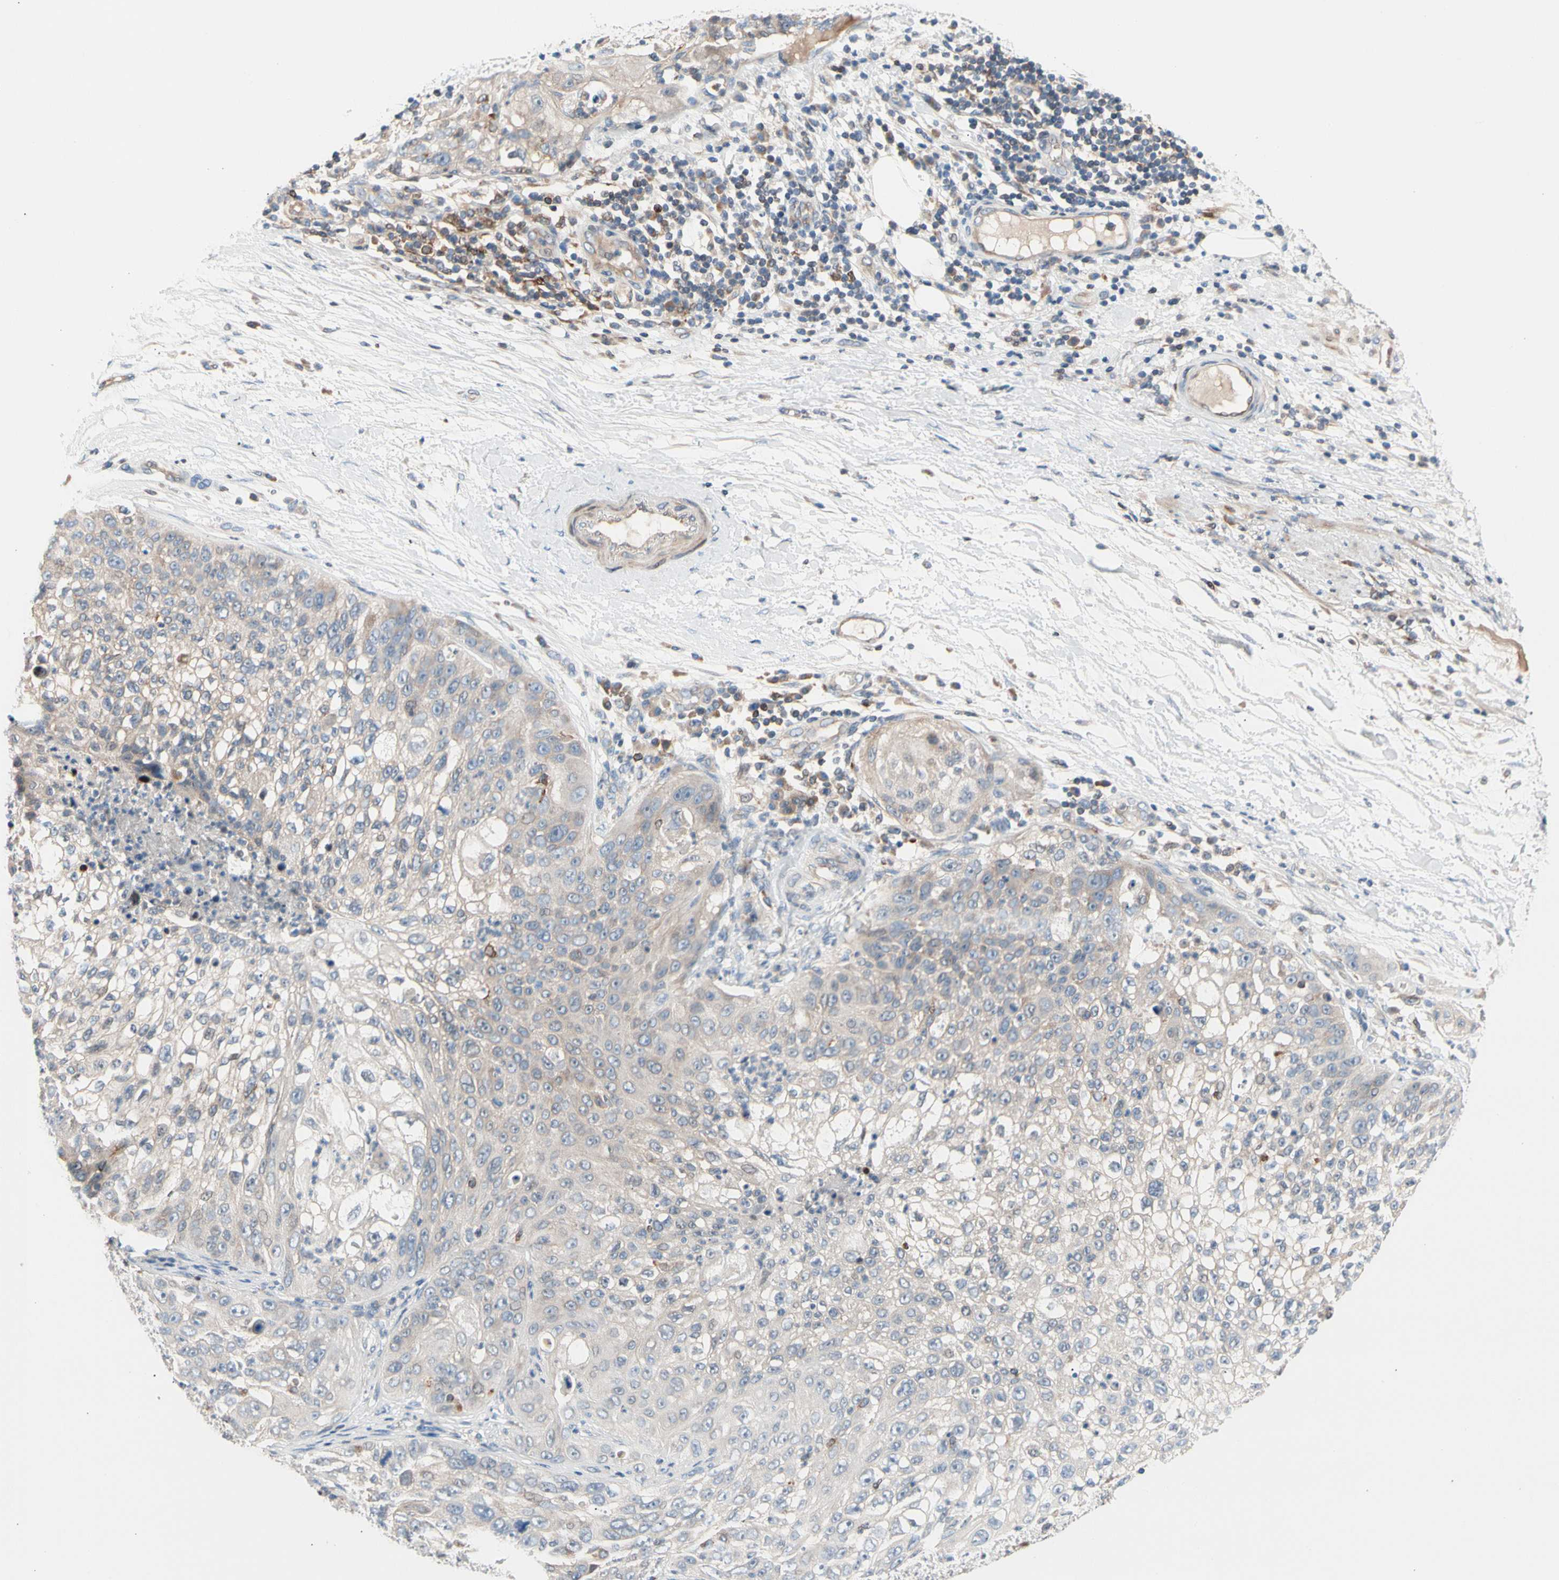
{"staining": {"intensity": "weak", "quantity": "25%-75%", "location": "cytoplasmic/membranous"}, "tissue": "lung cancer", "cell_type": "Tumor cells", "image_type": "cancer", "snomed": [{"axis": "morphology", "description": "Inflammation, NOS"}, {"axis": "morphology", "description": "Squamous cell carcinoma, NOS"}, {"axis": "topography", "description": "Lymph node"}, {"axis": "topography", "description": "Soft tissue"}, {"axis": "topography", "description": "Lung"}], "caption": "This image displays IHC staining of human lung cancer, with low weak cytoplasmic/membranous staining in about 25%-75% of tumor cells.", "gene": "MAP3K3", "patient": {"sex": "male", "age": 66}}